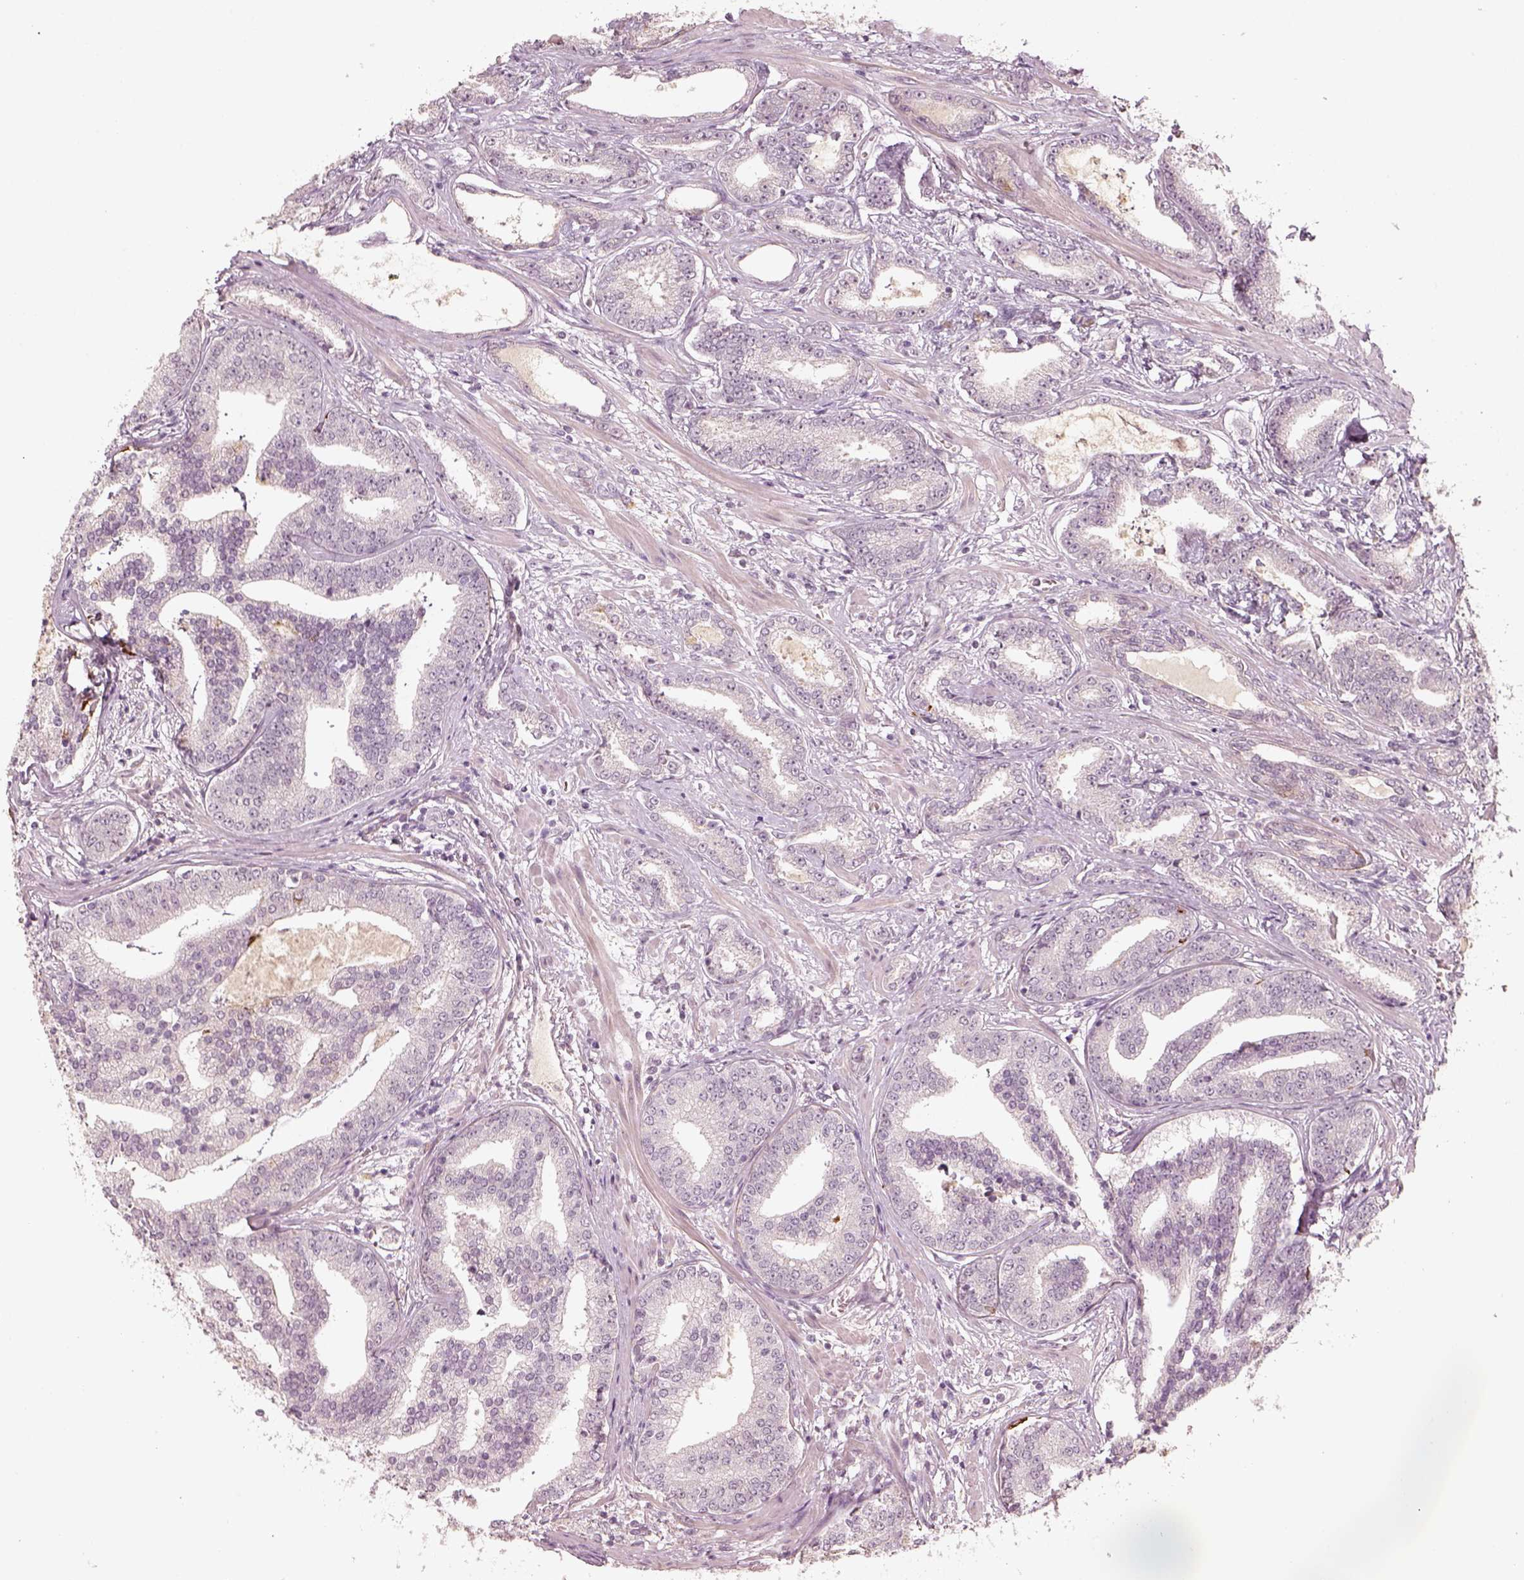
{"staining": {"intensity": "negative", "quantity": "none", "location": "none"}, "tissue": "prostate cancer", "cell_type": "Tumor cells", "image_type": "cancer", "snomed": [{"axis": "morphology", "description": "Adenocarcinoma, NOS"}, {"axis": "topography", "description": "Prostate"}], "caption": "This is an IHC photomicrograph of human prostate cancer (adenocarcinoma). There is no staining in tumor cells.", "gene": "LAMC2", "patient": {"sex": "male", "age": 64}}